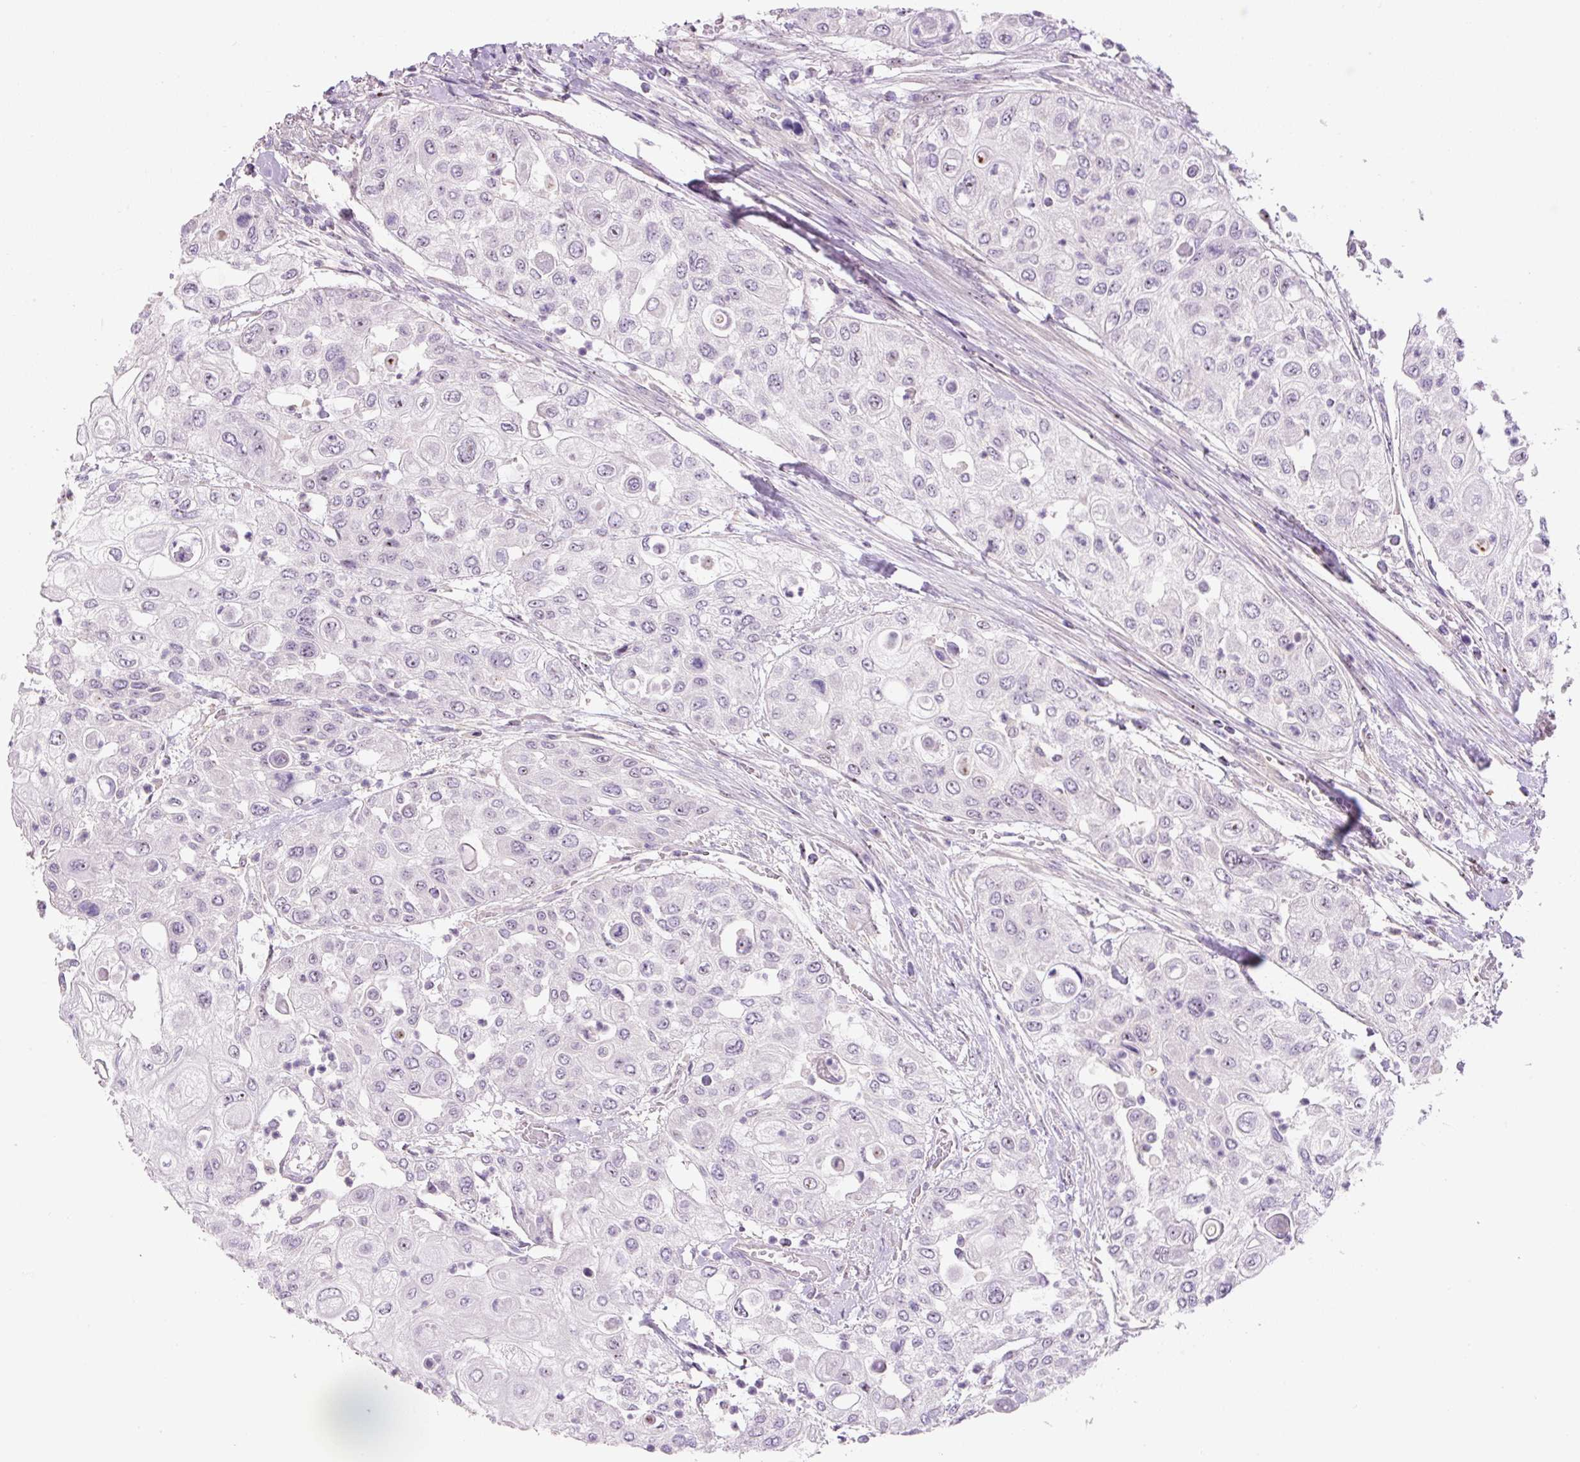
{"staining": {"intensity": "negative", "quantity": "none", "location": "none"}, "tissue": "urothelial cancer", "cell_type": "Tumor cells", "image_type": "cancer", "snomed": [{"axis": "morphology", "description": "Urothelial carcinoma, High grade"}, {"axis": "topography", "description": "Urinary bladder"}], "caption": "Immunohistochemistry (IHC) of human urothelial cancer exhibits no positivity in tumor cells.", "gene": "TMEM151B", "patient": {"sex": "female", "age": 79}}